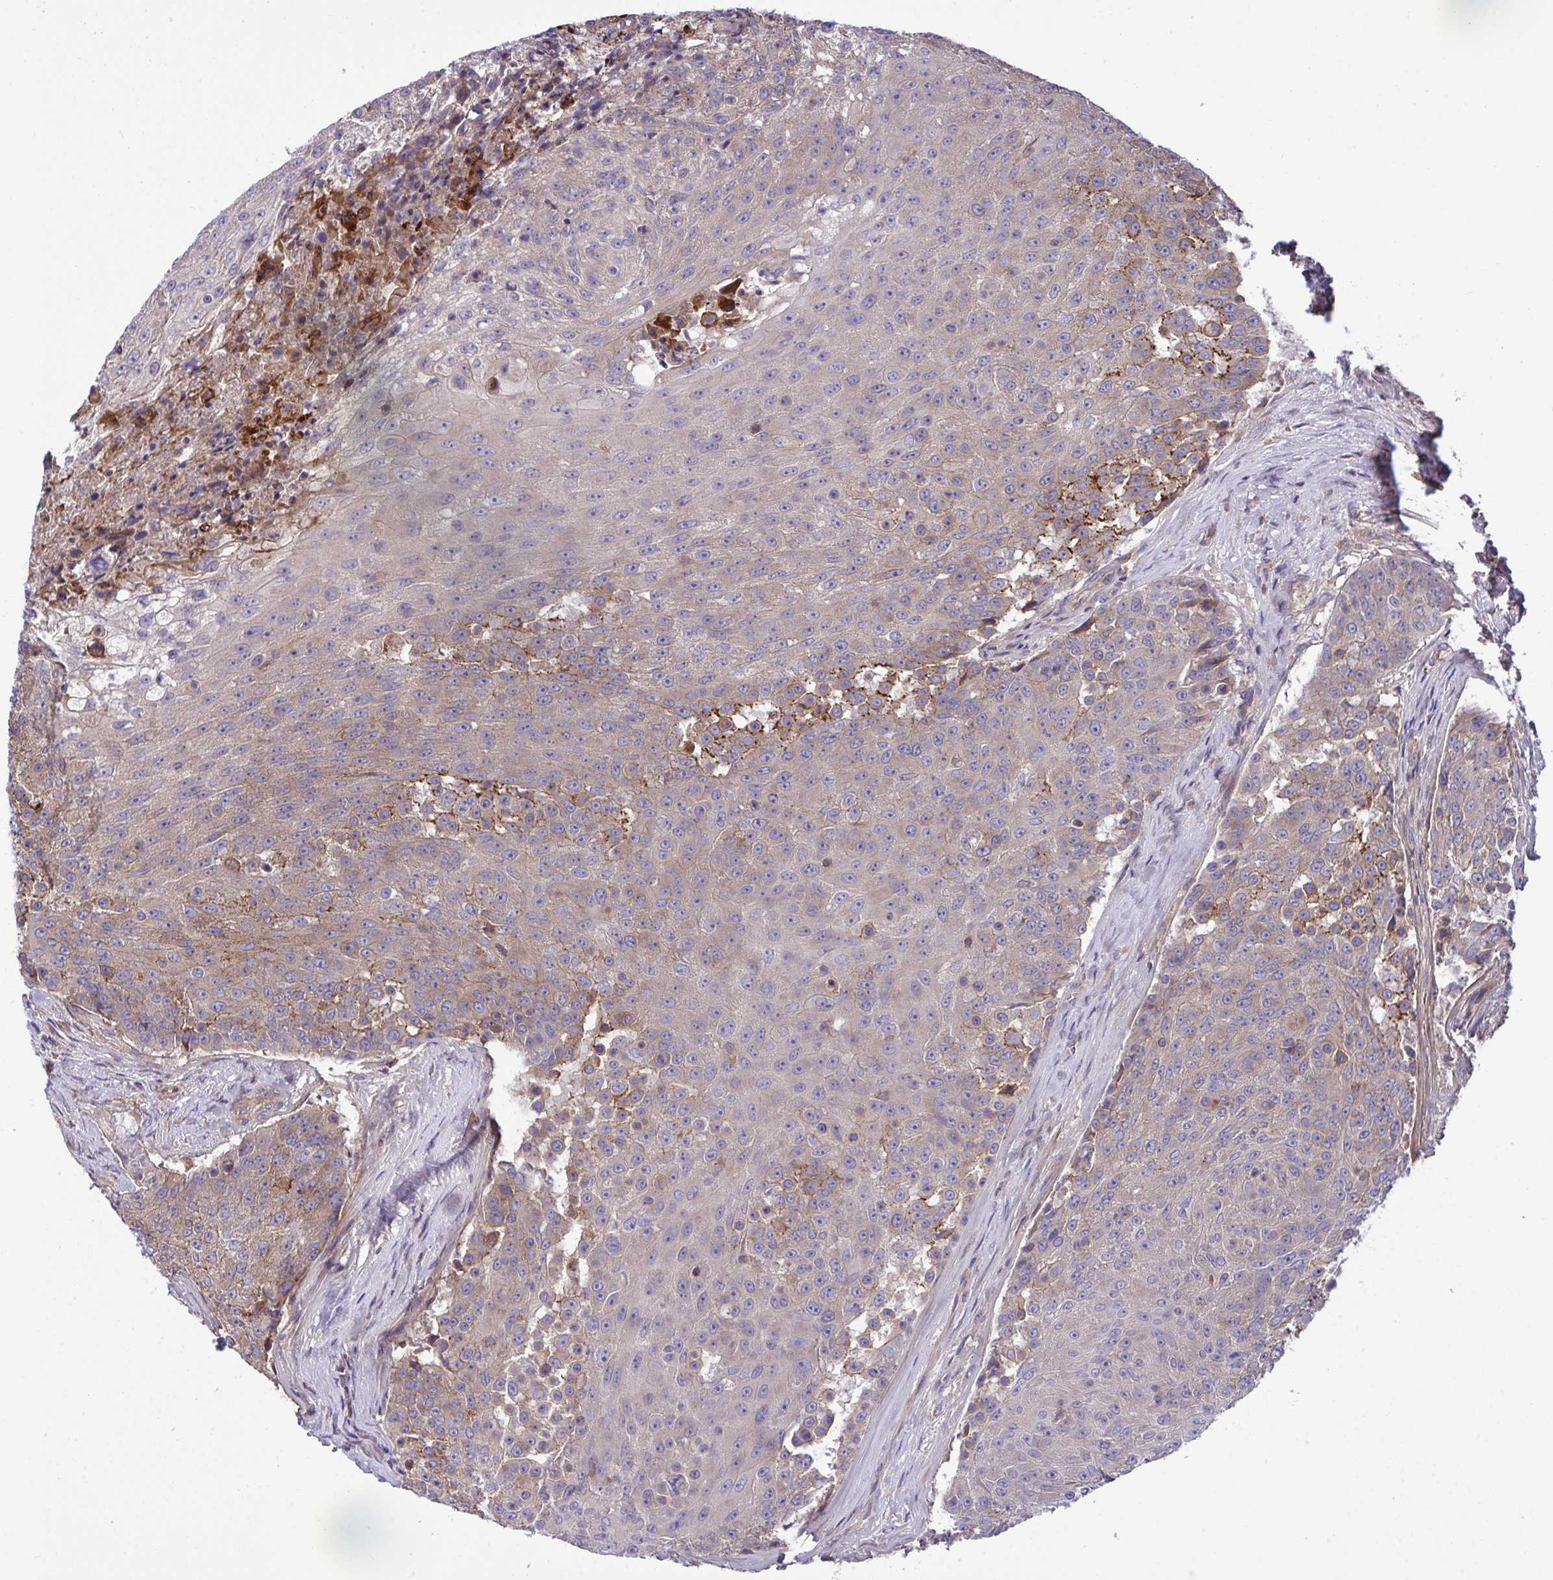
{"staining": {"intensity": "weak", "quantity": "<25%", "location": "cytoplasmic/membranous"}, "tissue": "urothelial cancer", "cell_type": "Tumor cells", "image_type": "cancer", "snomed": [{"axis": "morphology", "description": "Urothelial carcinoma, High grade"}, {"axis": "topography", "description": "Urinary bladder"}], "caption": "A photomicrograph of urothelial cancer stained for a protein displays no brown staining in tumor cells.", "gene": "GRB14", "patient": {"sex": "female", "age": 63}}